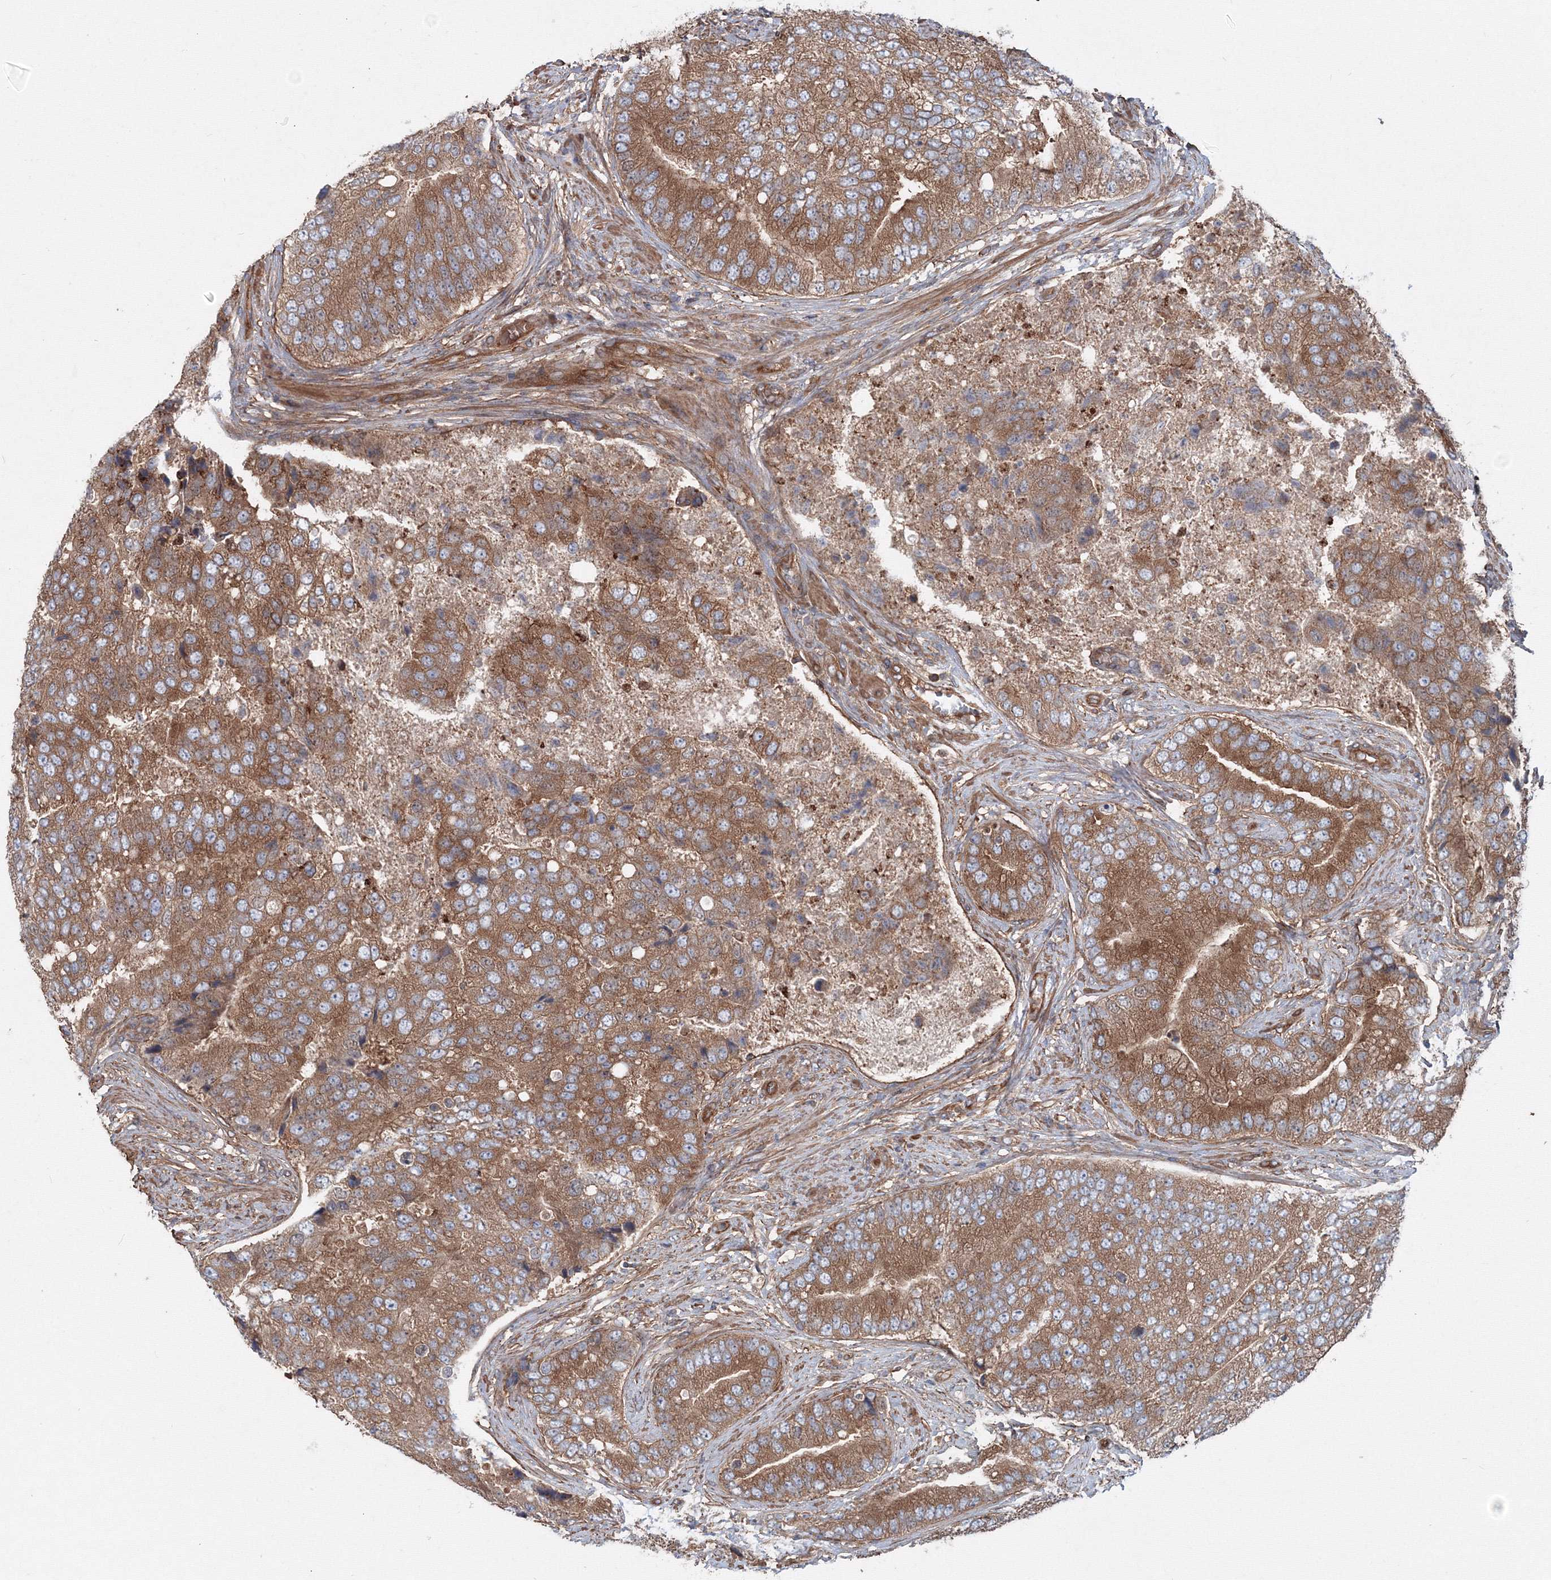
{"staining": {"intensity": "moderate", "quantity": ">75%", "location": "cytoplasmic/membranous"}, "tissue": "prostate cancer", "cell_type": "Tumor cells", "image_type": "cancer", "snomed": [{"axis": "morphology", "description": "Adenocarcinoma, High grade"}, {"axis": "topography", "description": "Prostate"}], "caption": "Immunohistochemistry (IHC) micrograph of neoplastic tissue: prostate cancer stained using IHC exhibits medium levels of moderate protein expression localized specifically in the cytoplasmic/membranous of tumor cells, appearing as a cytoplasmic/membranous brown color.", "gene": "EXOC1", "patient": {"sex": "male", "age": 70}}